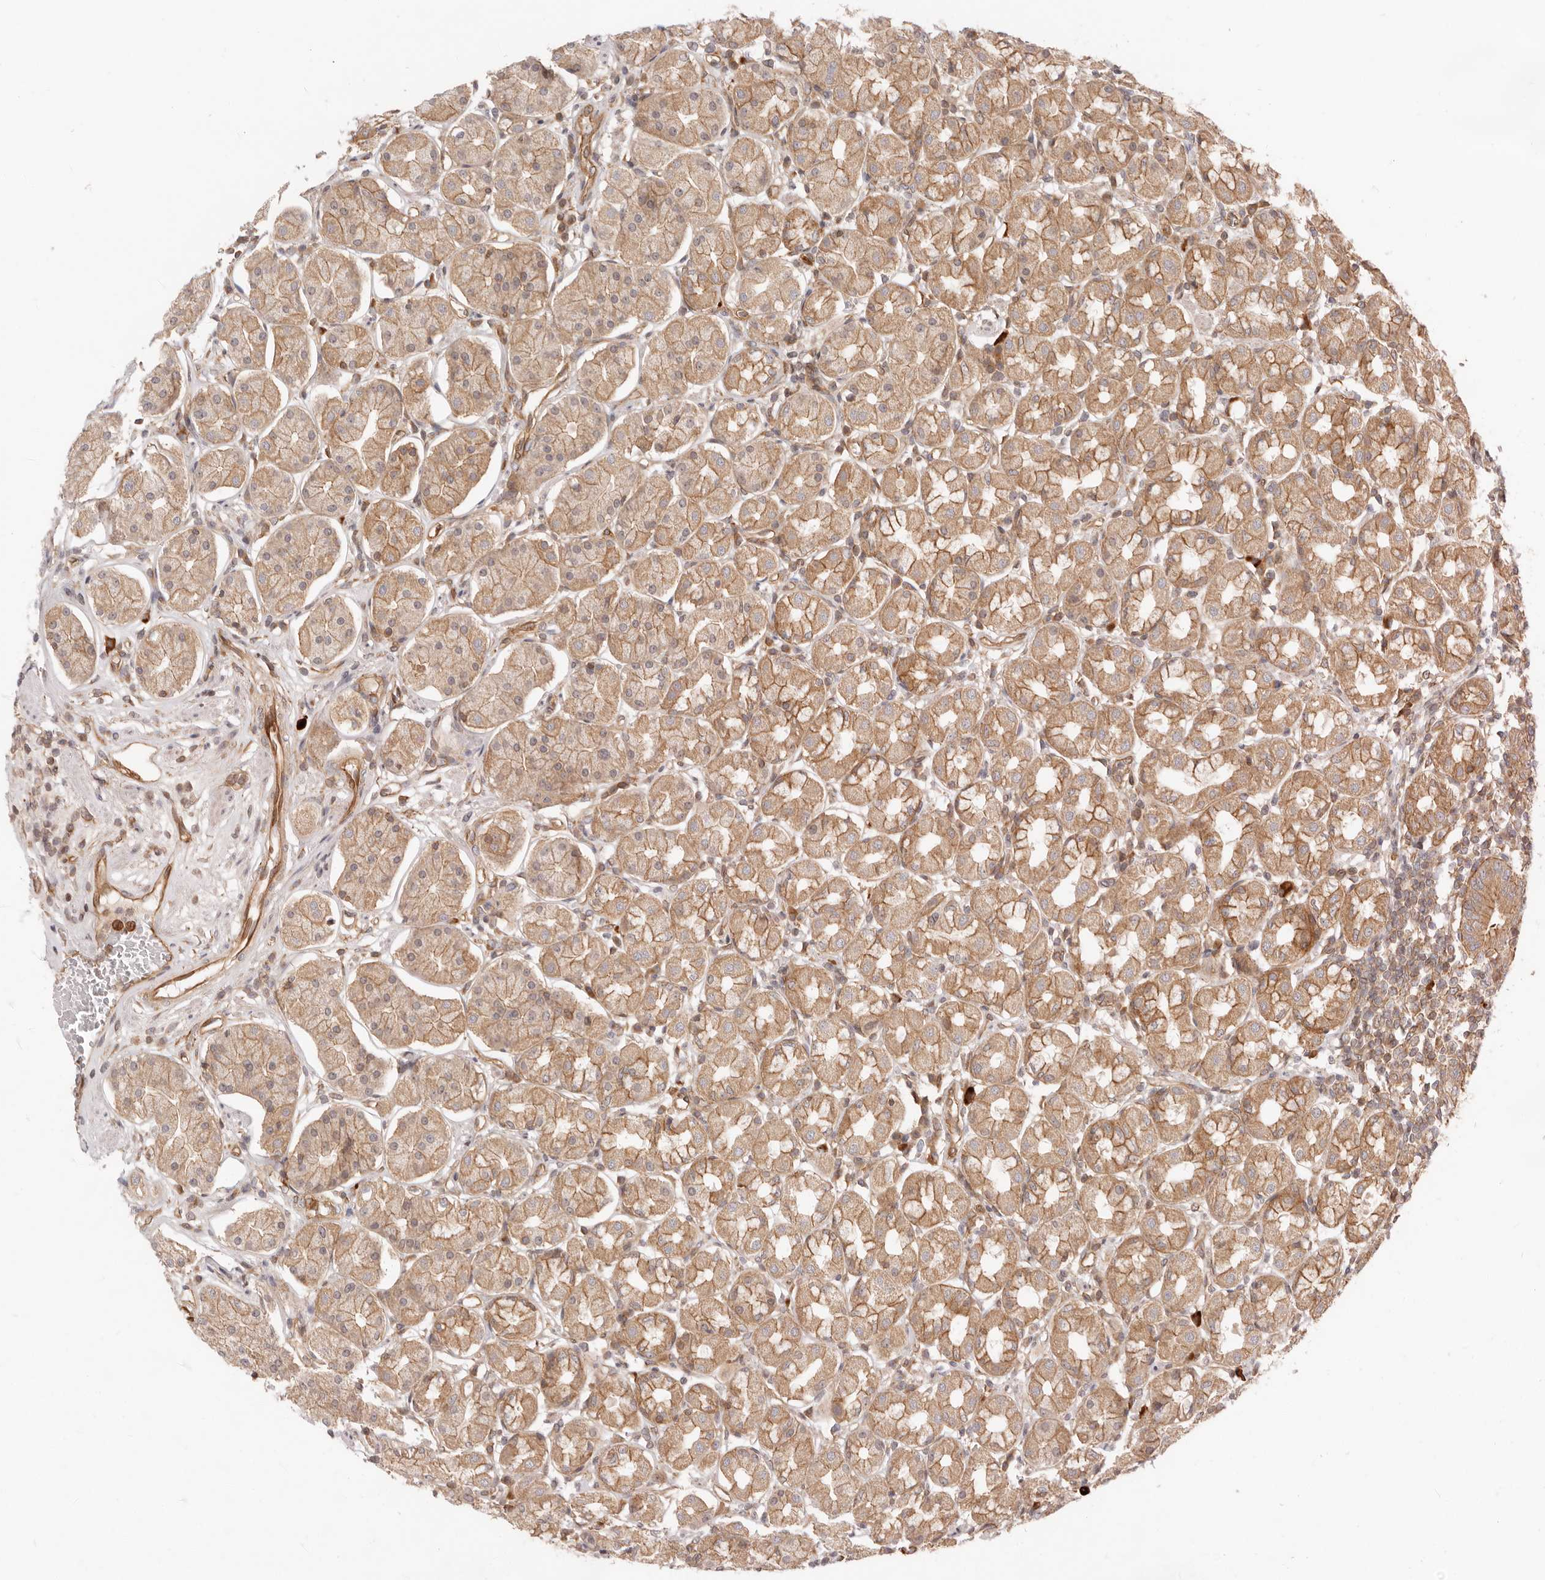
{"staining": {"intensity": "moderate", "quantity": ">75%", "location": "cytoplasmic/membranous"}, "tissue": "stomach", "cell_type": "Glandular cells", "image_type": "normal", "snomed": [{"axis": "morphology", "description": "Normal tissue, NOS"}, {"axis": "topography", "description": "Stomach"}, {"axis": "topography", "description": "Stomach, lower"}], "caption": "A medium amount of moderate cytoplasmic/membranous staining is identified in approximately >75% of glandular cells in benign stomach.", "gene": "UFSP1", "patient": {"sex": "female", "age": 56}}